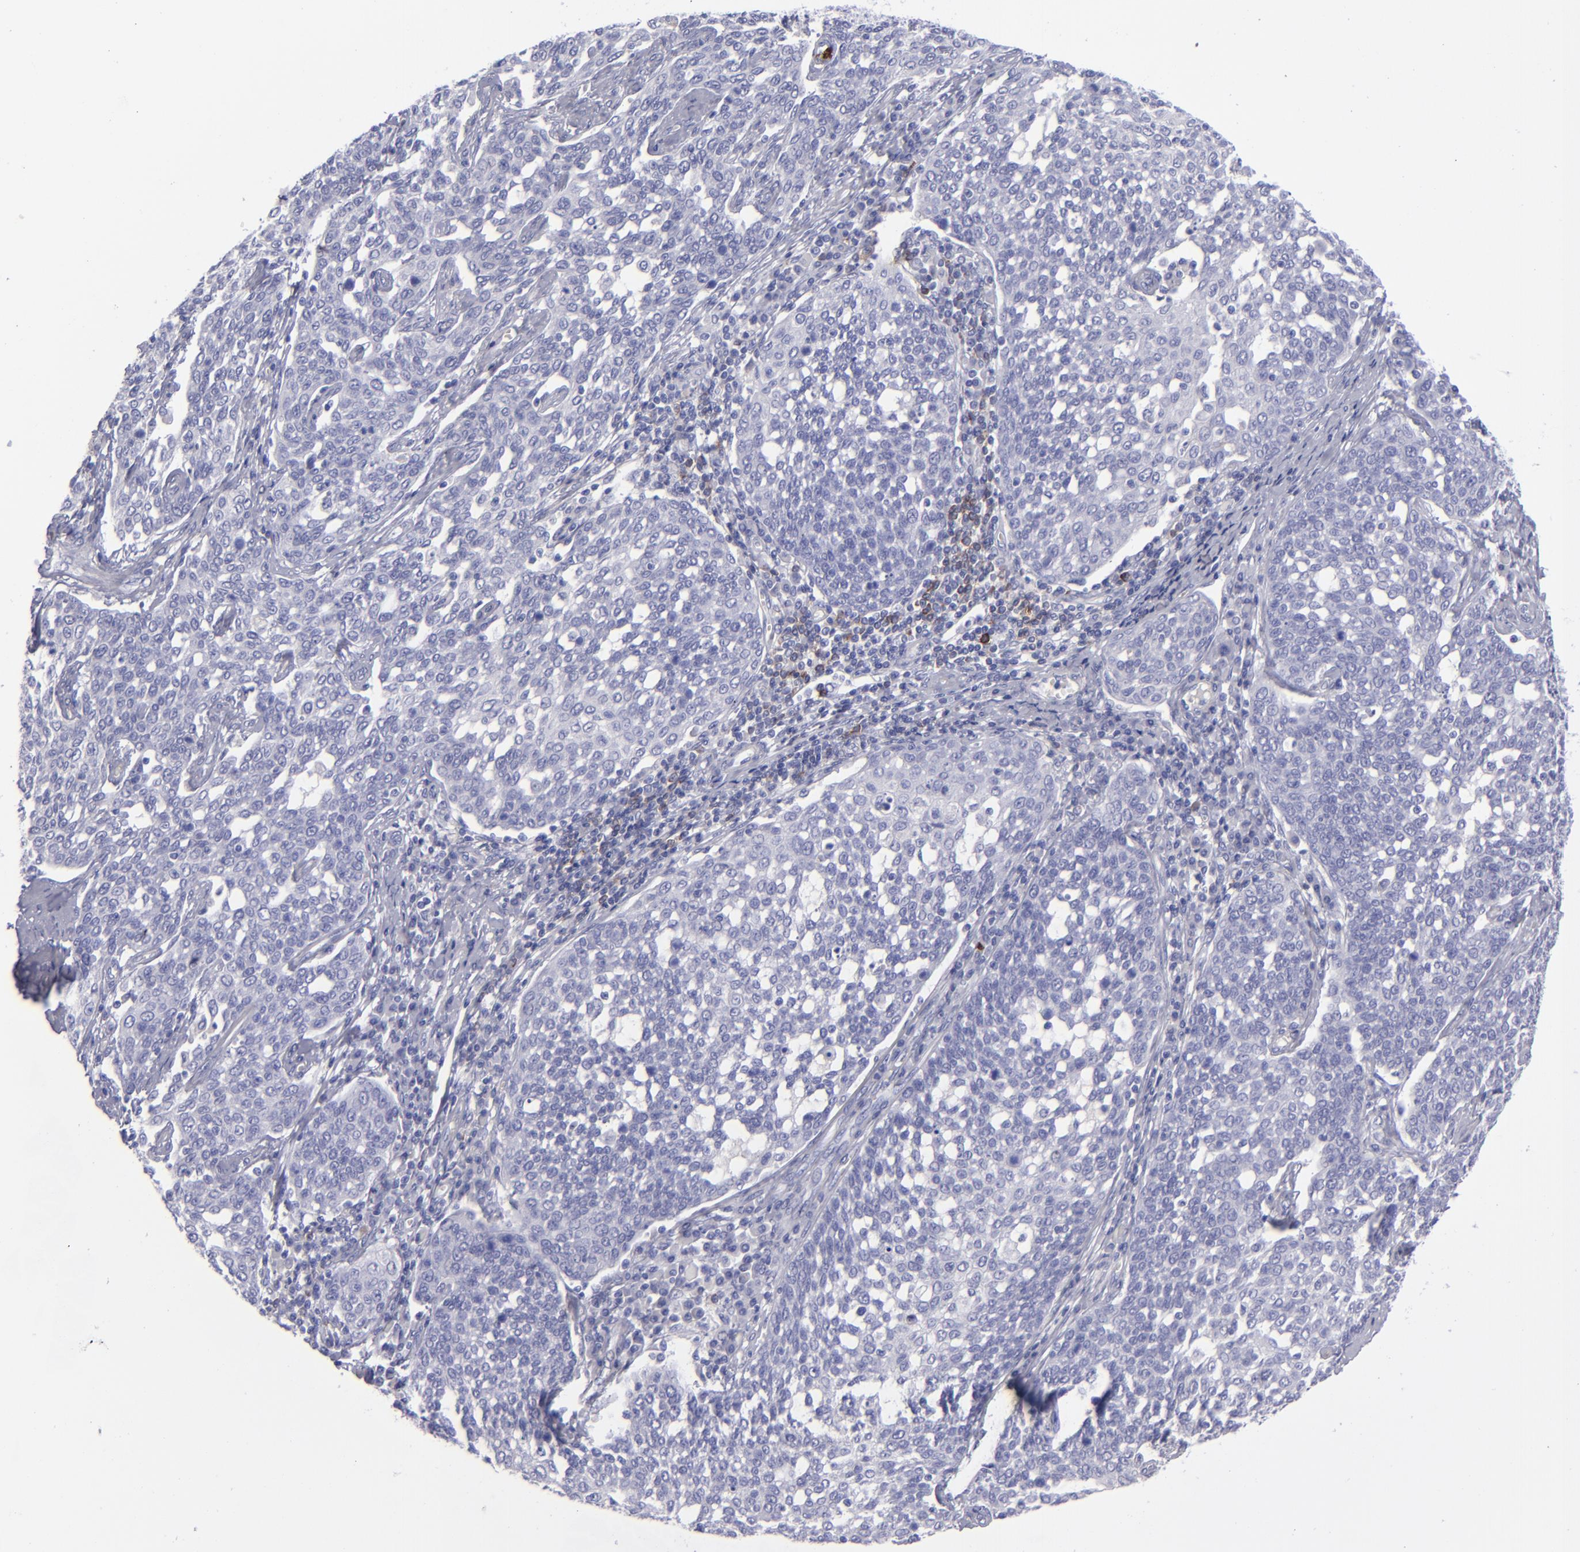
{"staining": {"intensity": "negative", "quantity": "none", "location": "none"}, "tissue": "cervical cancer", "cell_type": "Tumor cells", "image_type": "cancer", "snomed": [{"axis": "morphology", "description": "Squamous cell carcinoma, NOS"}, {"axis": "topography", "description": "Cervix"}], "caption": "Squamous cell carcinoma (cervical) was stained to show a protein in brown. There is no significant positivity in tumor cells.", "gene": "CD22", "patient": {"sex": "female", "age": 34}}